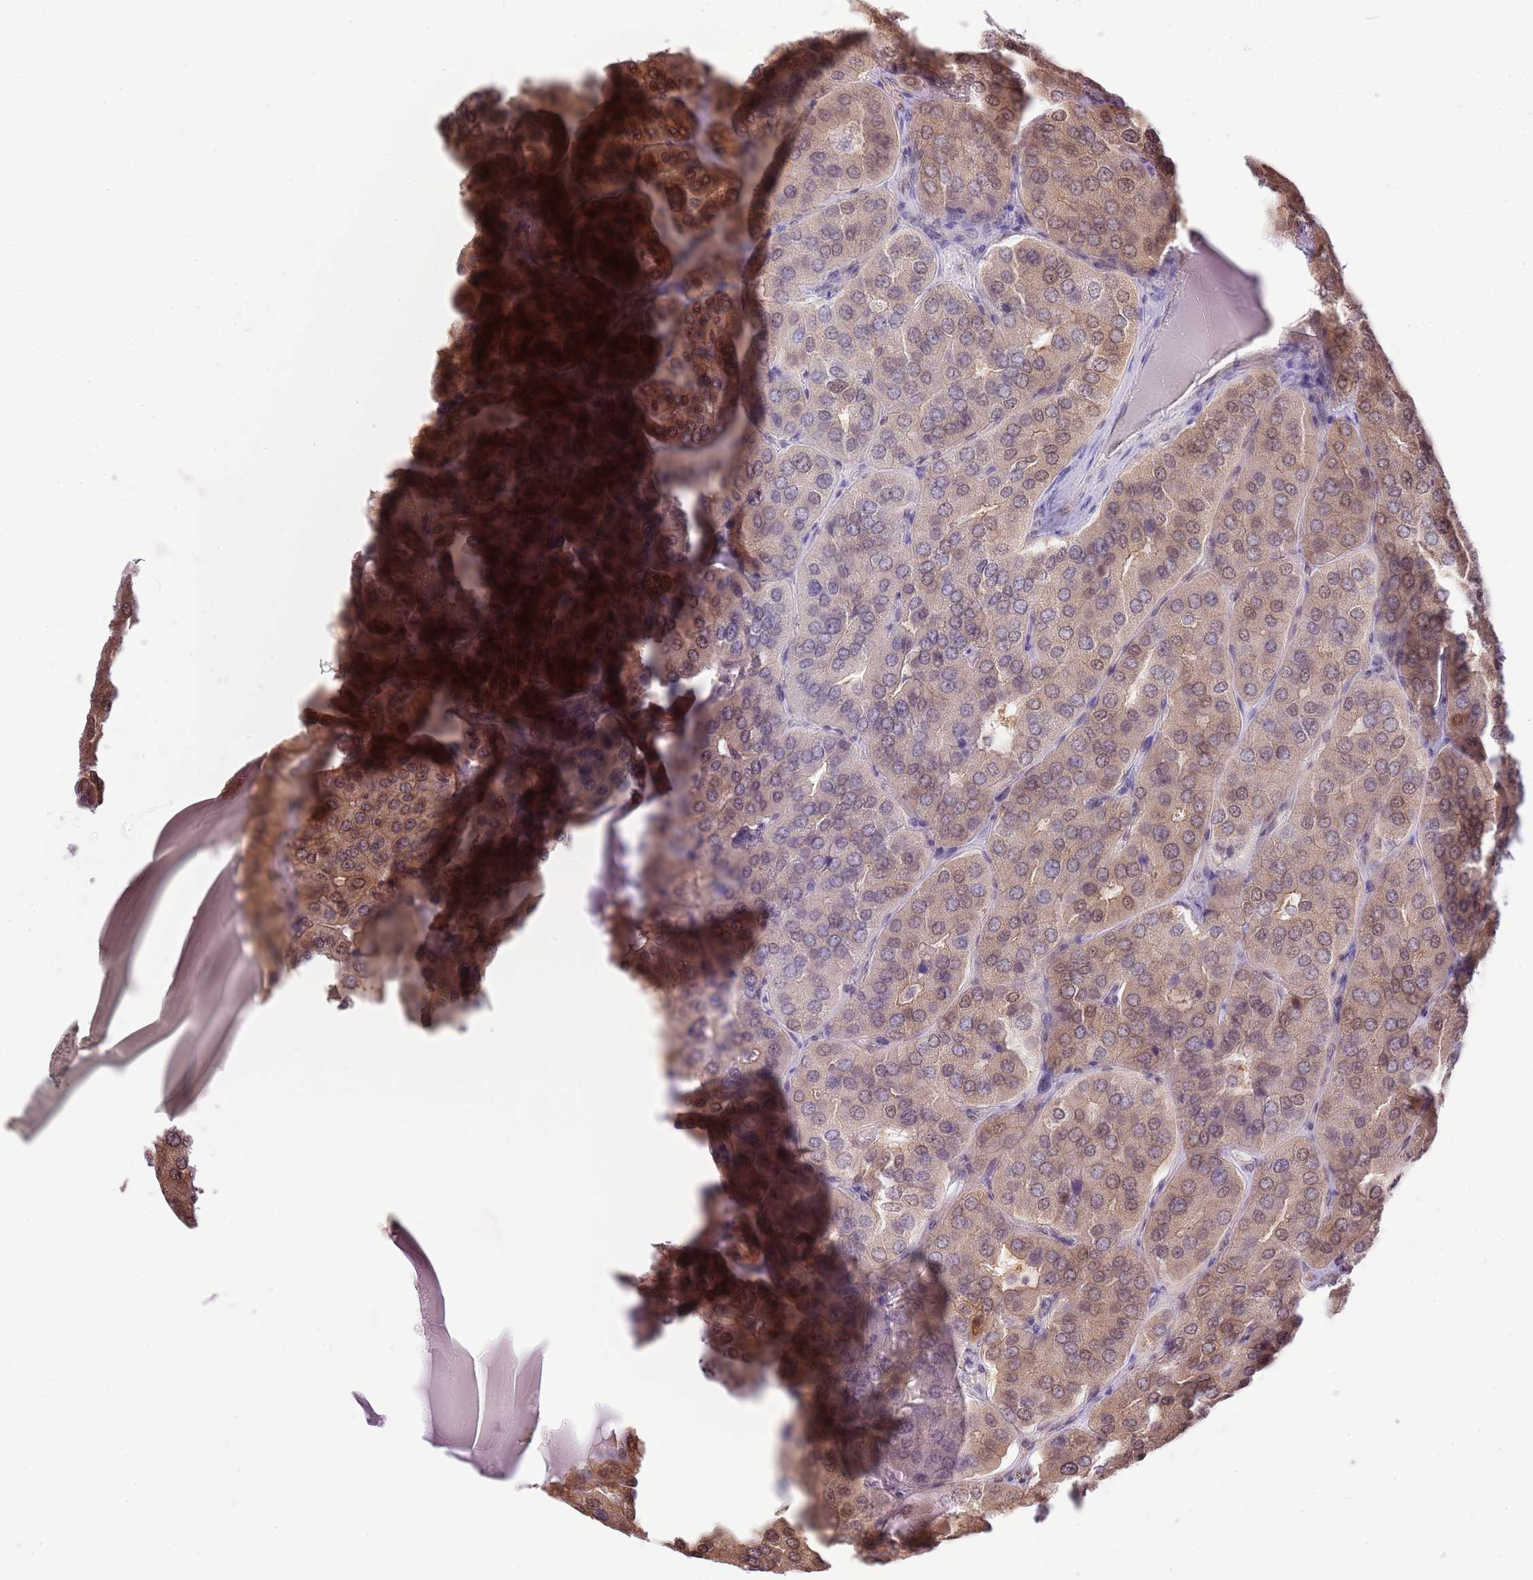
{"staining": {"intensity": "weak", "quantity": "25%-75%", "location": "cytoplasmic/membranous,nuclear"}, "tissue": "parathyroid gland", "cell_type": "Glandular cells", "image_type": "normal", "snomed": [{"axis": "morphology", "description": "Normal tissue, NOS"}, {"axis": "morphology", "description": "Adenoma, NOS"}, {"axis": "topography", "description": "Parathyroid gland"}], "caption": "DAB immunohistochemical staining of normal human parathyroid gland displays weak cytoplasmic/membranous,nuclear protein staining in about 25%-75% of glandular cells.", "gene": "NSFL1C", "patient": {"sex": "female", "age": 86}}